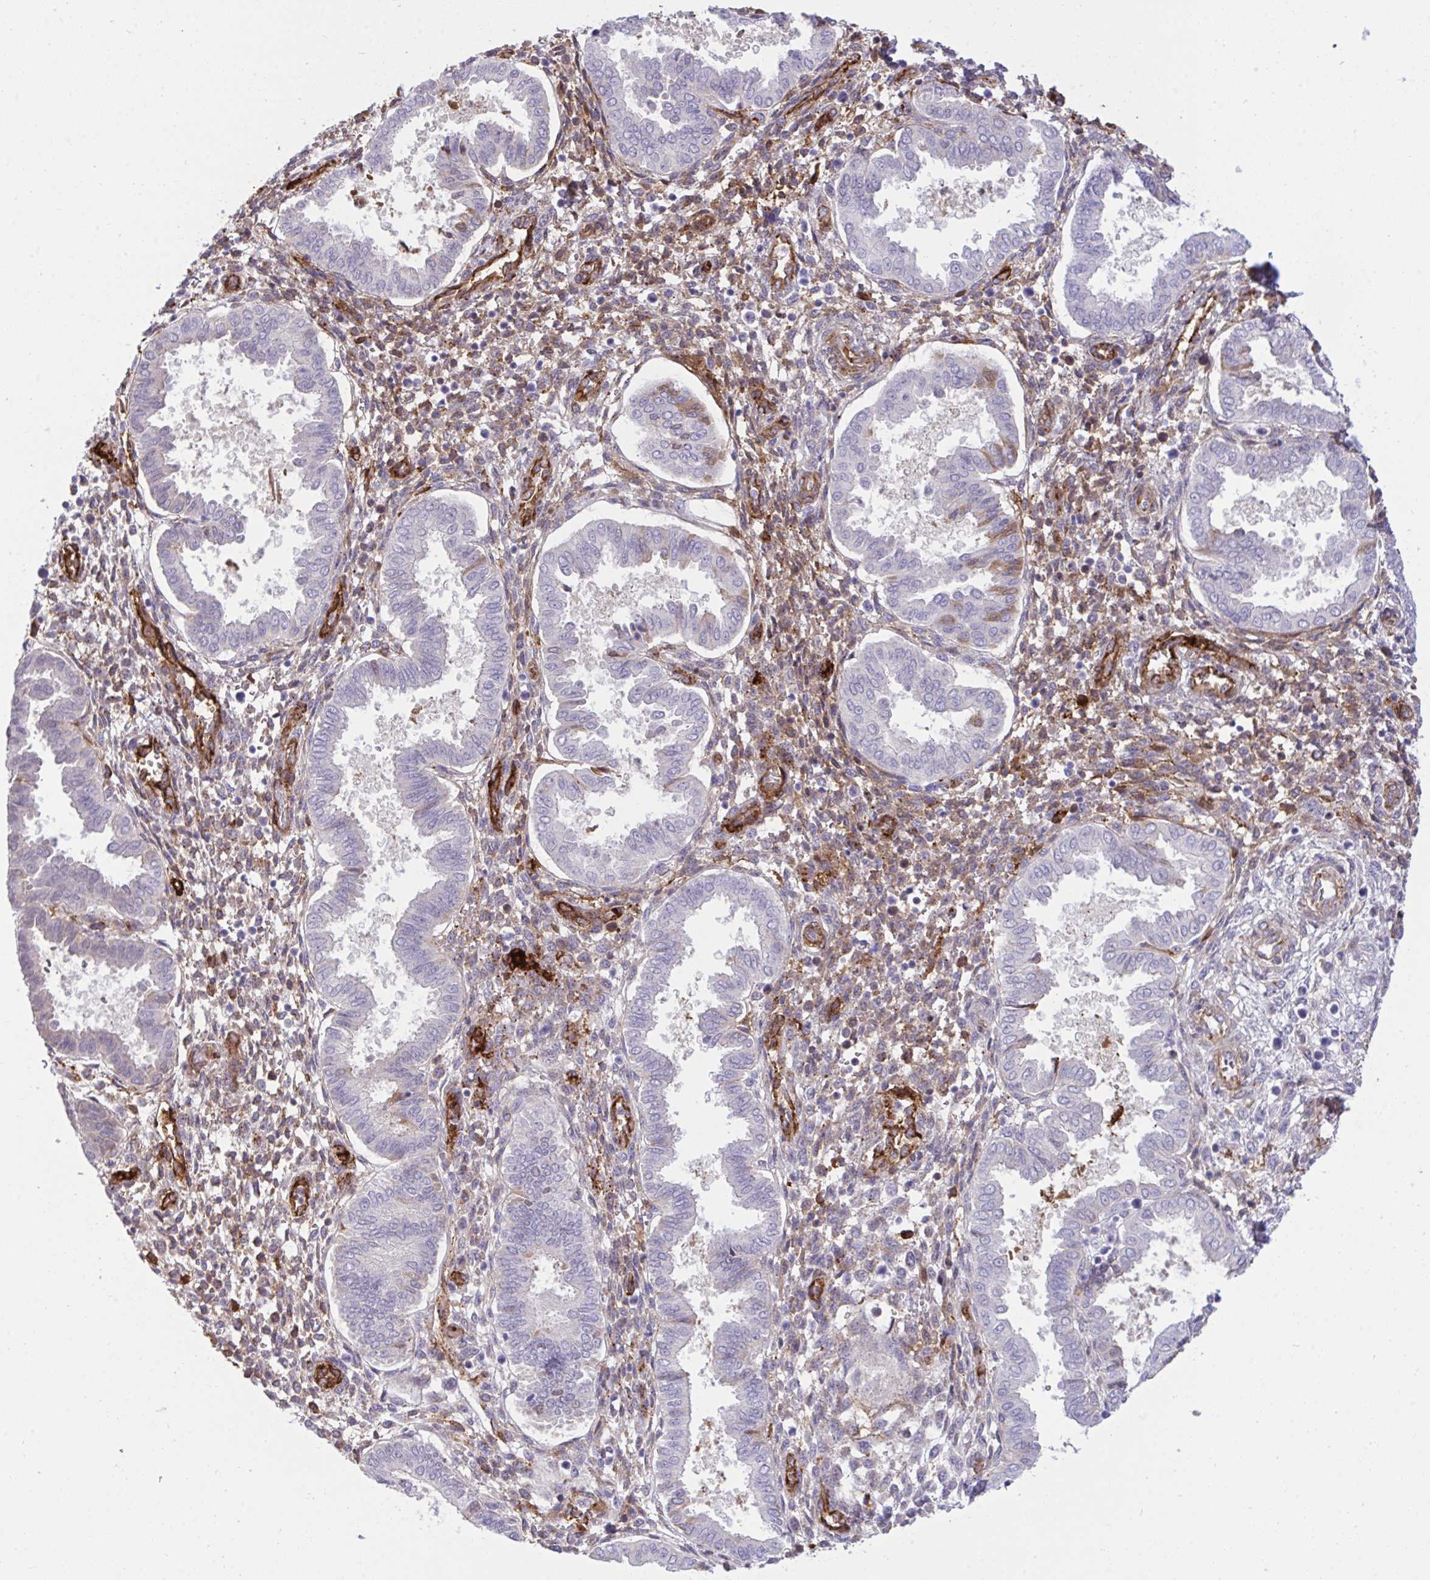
{"staining": {"intensity": "moderate", "quantity": "<25%", "location": "cytoplasmic/membranous"}, "tissue": "endometrium", "cell_type": "Cells in endometrial stroma", "image_type": "normal", "snomed": [{"axis": "morphology", "description": "Normal tissue, NOS"}, {"axis": "topography", "description": "Endometrium"}], "caption": "Endometrium stained with DAB (3,3'-diaminobenzidine) immunohistochemistry (IHC) shows low levels of moderate cytoplasmic/membranous expression in about <25% of cells in endometrial stroma. The staining was performed using DAB, with brown indicating positive protein expression. Nuclei are stained blue with hematoxylin.", "gene": "F2", "patient": {"sex": "female", "age": 24}}